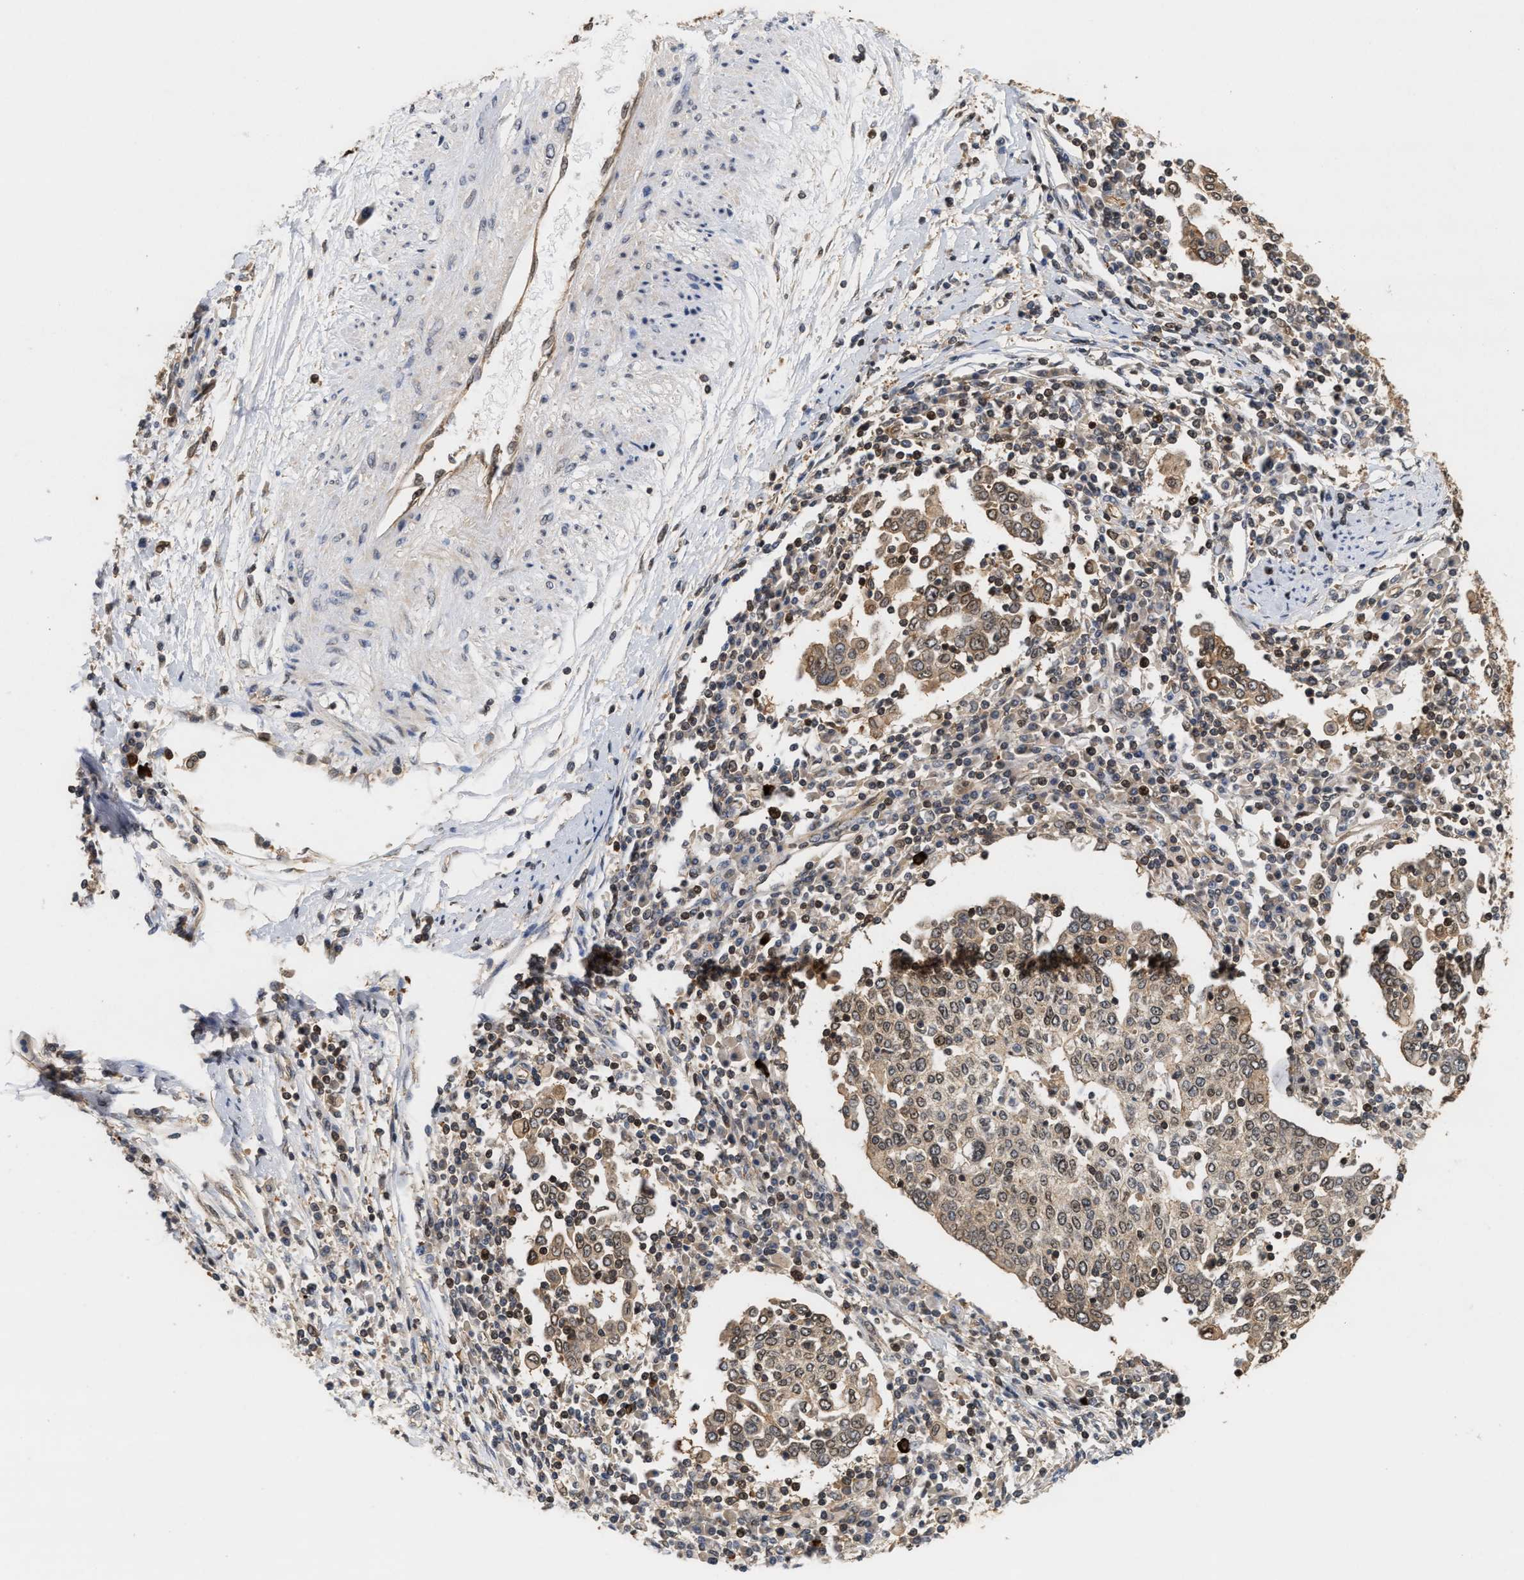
{"staining": {"intensity": "weak", "quantity": ">75%", "location": "cytoplasmic/membranous,nuclear"}, "tissue": "cervical cancer", "cell_type": "Tumor cells", "image_type": "cancer", "snomed": [{"axis": "morphology", "description": "Squamous cell carcinoma, NOS"}, {"axis": "topography", "description": "Cervix"}], "caption": "Human cervical cancer (squamous cell carcinoma) stained for a protein (brown) displays weak cytoplasmic/membranous and nuclear positive staining in about >75% of tumor cells.", "gene": "ABHD5", "patient": {"sex": "female", "age": 40}}